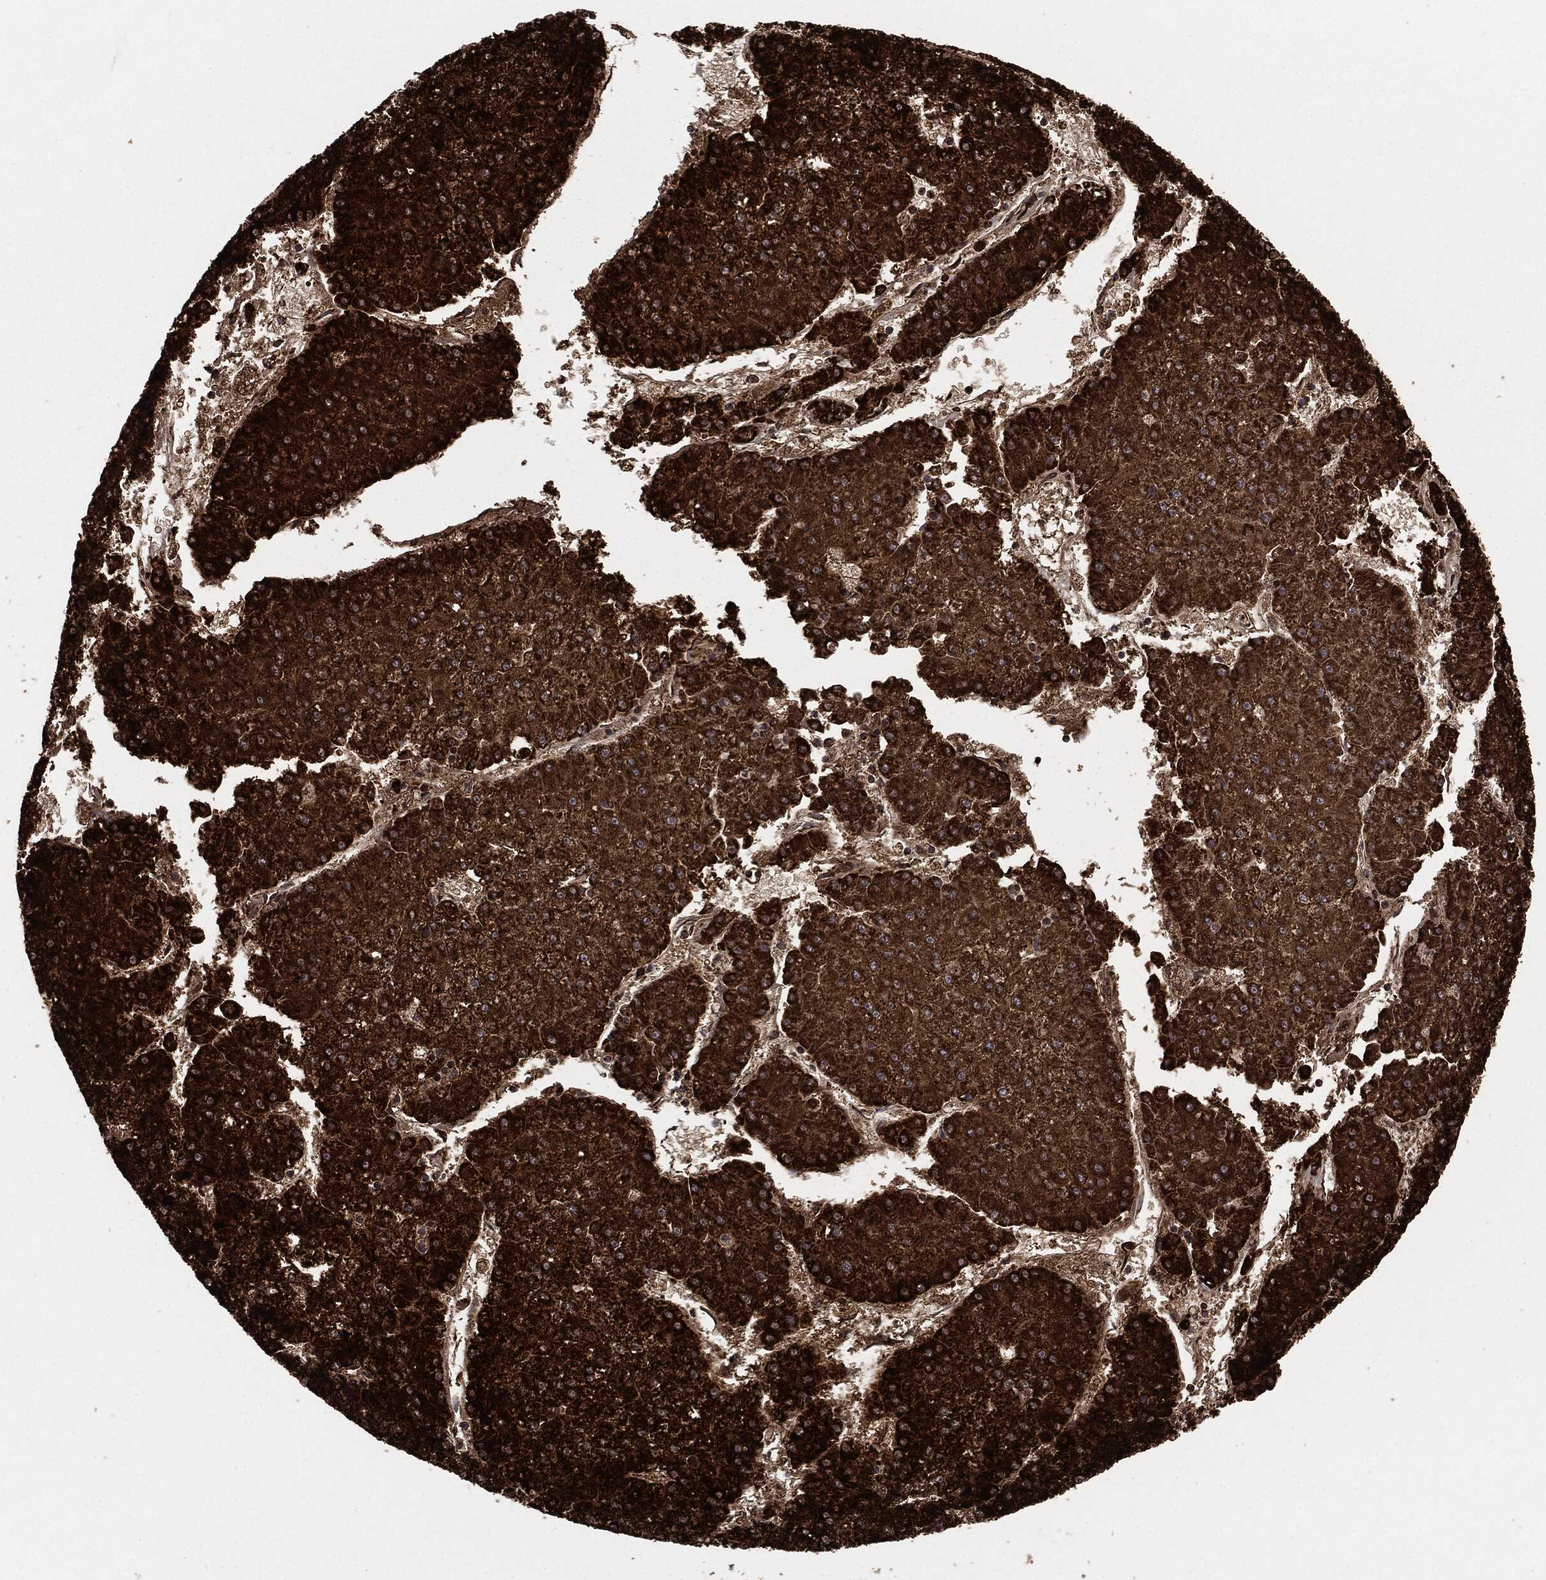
{"staining": {"intensity": "strong", "quantity": ">75%", "location": "cytoplasmic/membranous"}, "tissue": "liver cancer", "cell_type": "Tumor cells", "image_type": "cancer", "snomed": [{"axis": "morphology", "description": "Carcinoma, Hepatocellular, NOS"}, {"axis": "topography", "description": "Liver"}], "caption": "Immunohistochemistry photomicrograph of neoplastic tissue: human liver cancer stained using immunohistochemistry shows high levels of strong protein expression localized specifically in the cytoplasmic/membranous of tumor cells, appearing as a cytoplasmic/membranous brown color.", "gene": "MAP2K1", "patient": {"sex": "male", "age": 73}}